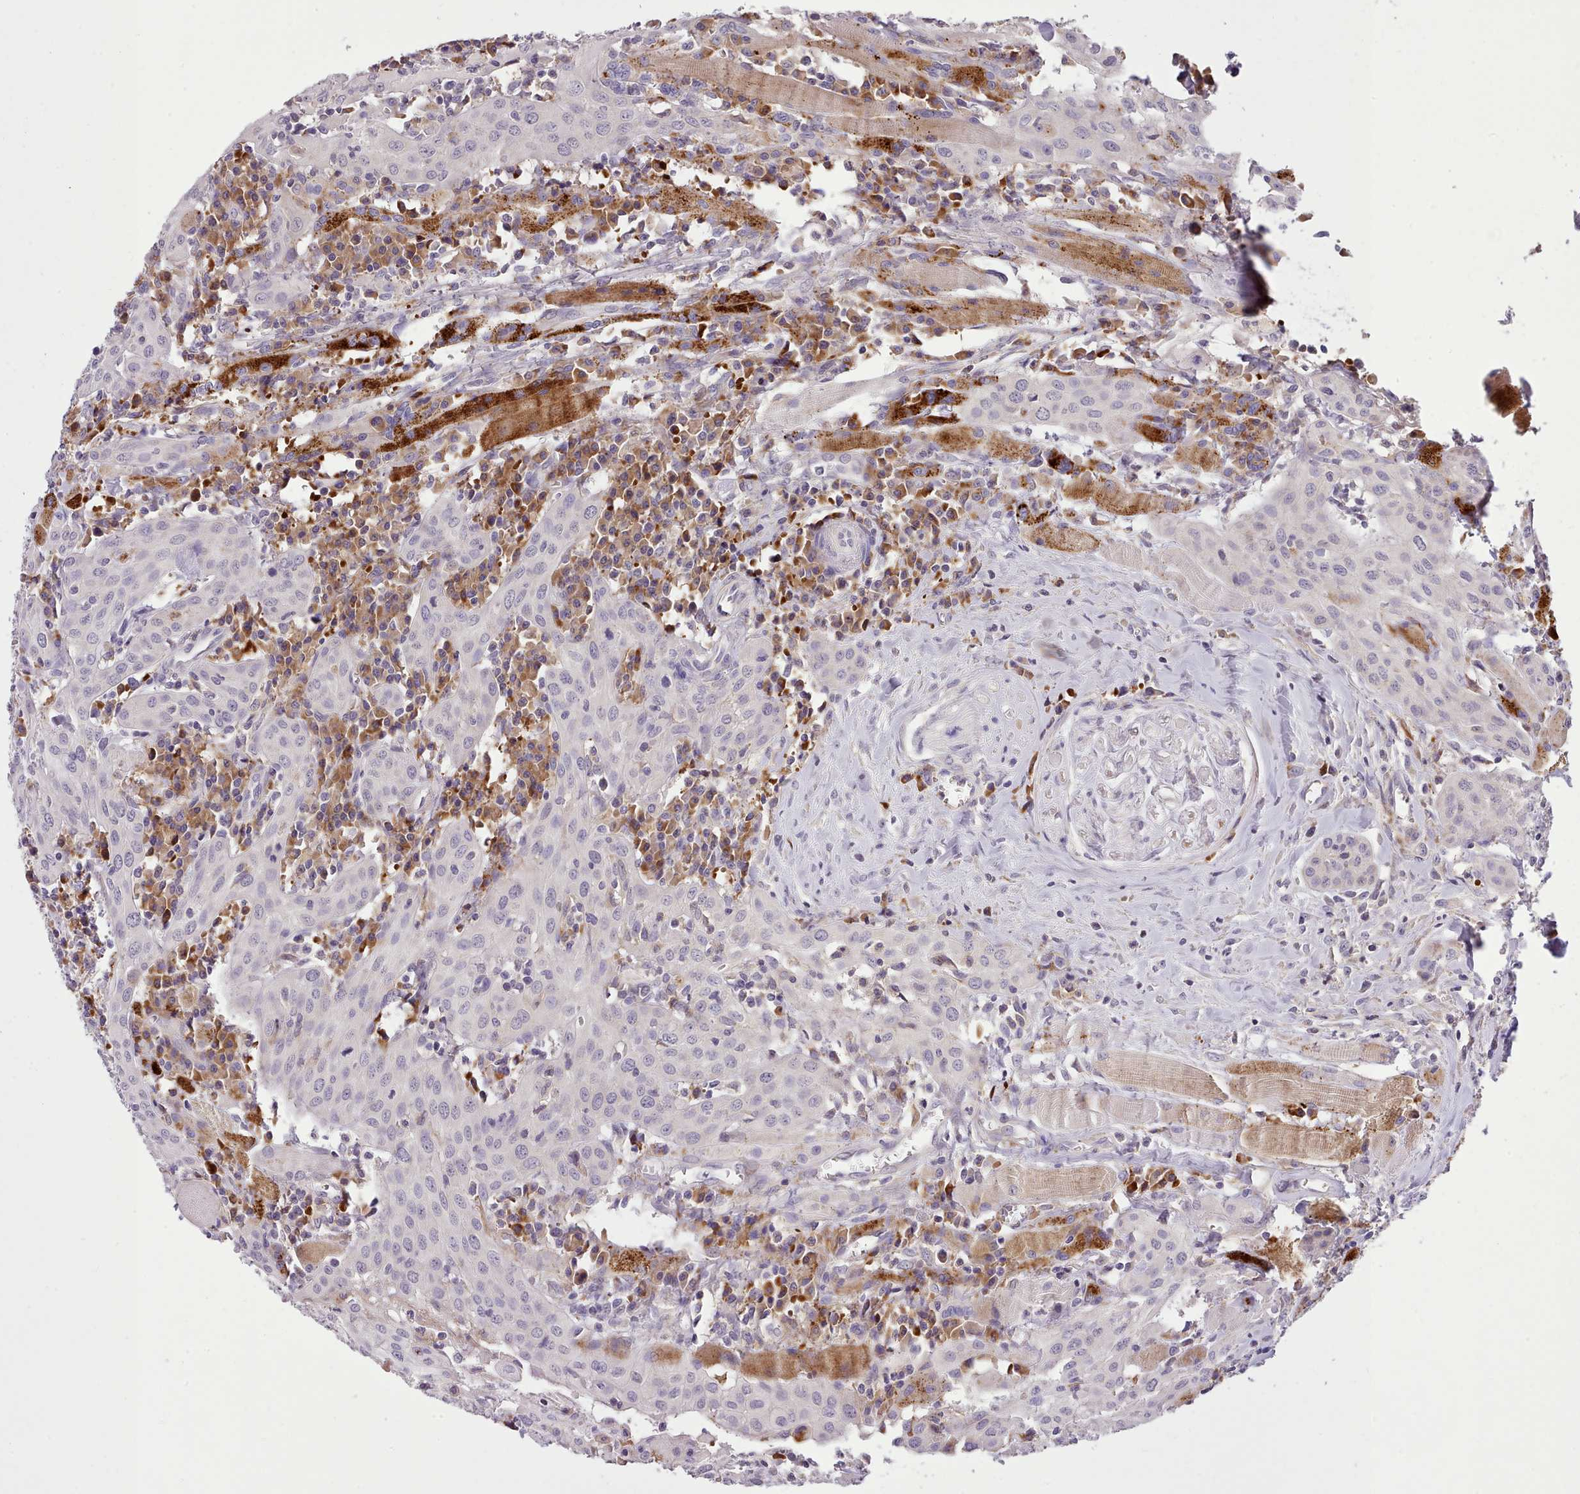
{"staining": {"intensity": "negative", "quantity": "none", "location": "none"}, "tissue": "head and neck cancer", "cell_type": "Tumor cells", "image_type": "cancer", "snomed": [{"axis": "morphology", "description": "Squamous cell carcinoma, NOS"}, {"axis": "topography", "description": "Oral tissue"}, {"axis": "topography", "description": "Head-Neck"}], "caption": "This is a photomicrograph of IHC staining of squamous cell carcinoma (head and neck), which shows no staining in tumor cells.", "gene": "FAM83E", "patient": {"sex": "female", "age": 70}}